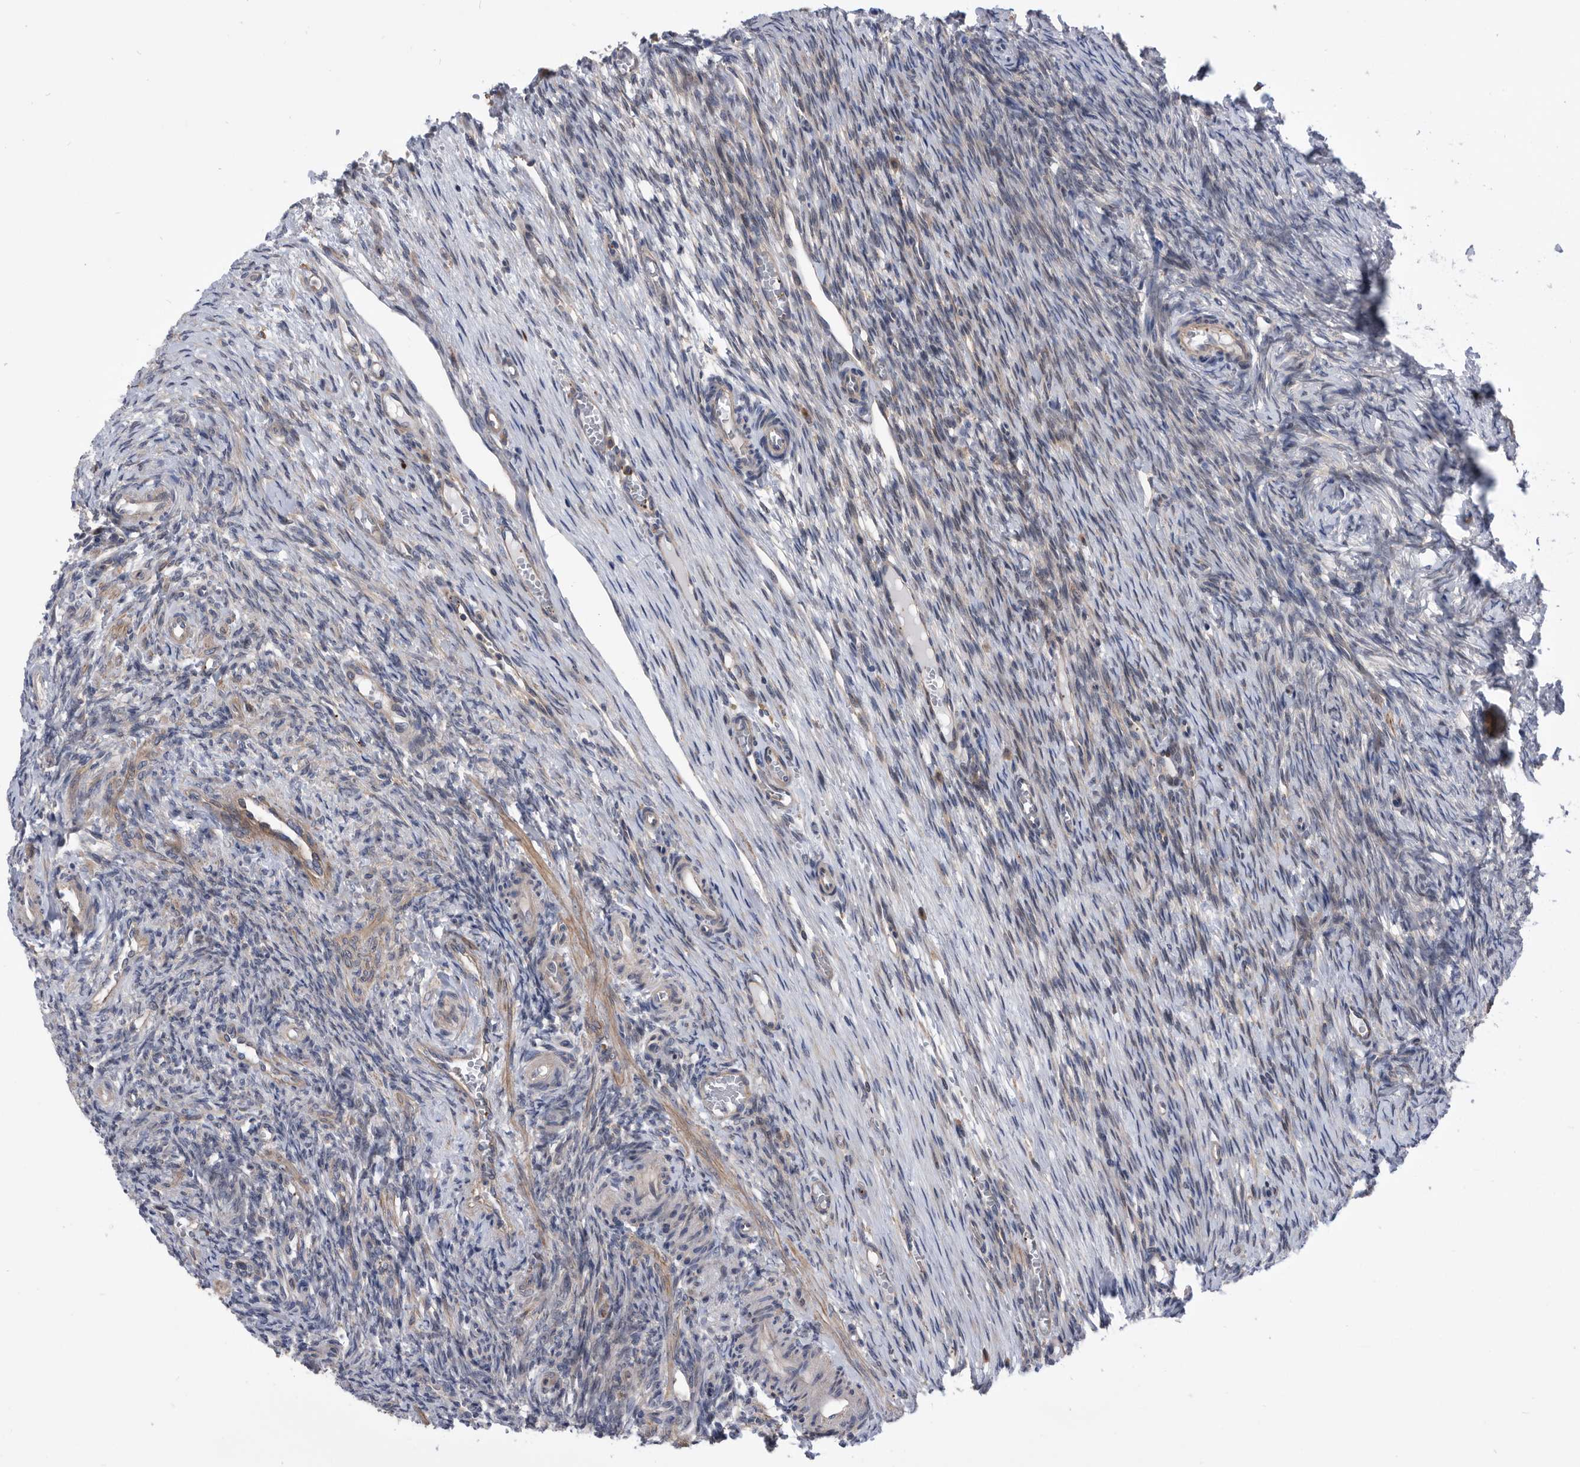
{"staining": {"intensity": "negative", "quantity": "none", "location": "none"}, "tissue": "ovary", "cell_type": "Ovarian stroma cells", "image_type": "normal", "snomed": [{"axis": "morphology", "description": "Adenocarcinoma, NOS"}, {"axis": "topography", "description": "Endometrium"}], "caption": "A high-resolution micrograph shows IHC staining of unremarkable ovary, which reveals no significant positivity in ovarian stroma cells.", "gene": "BAIAP3", "patient": {"sex": "female", "age": 32}}